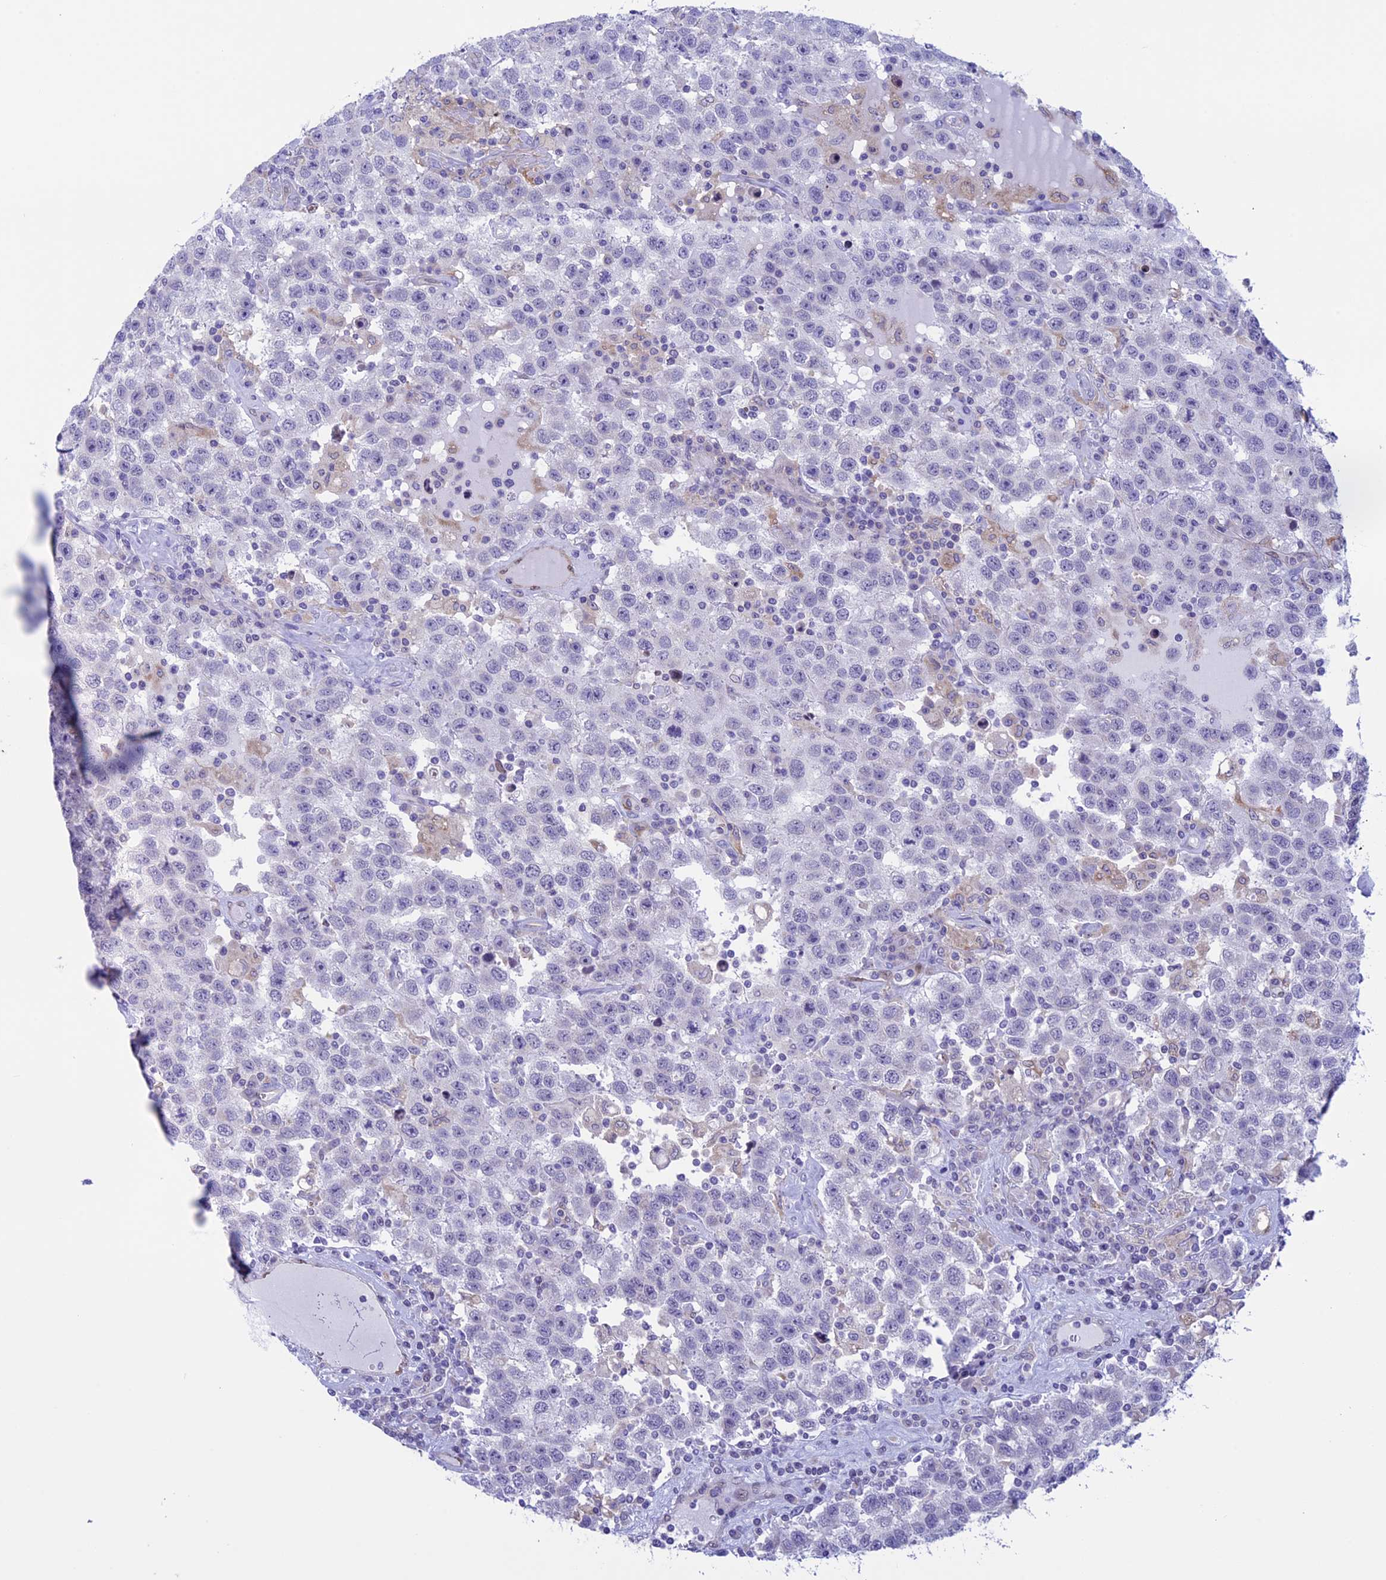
{"staining": {"intensity": "negative", "quantity": "none", "location": "none"}, "tissue": "testis cancer", "cell_type": "Tumor cells", "image_type": "cancer", "snomed": [{"axis": "morphology", "description": "Seminoma, NOS"}, {"axis": "topography", "description": "Testis"}], "caption": "DAB (3,3'-diaminobenzidine) immunohistochemical staining of testis cancer displays no significant staining in tumor cells.", "gene": "IGSF6", "patient": {"sex": "male", "age": 41}}